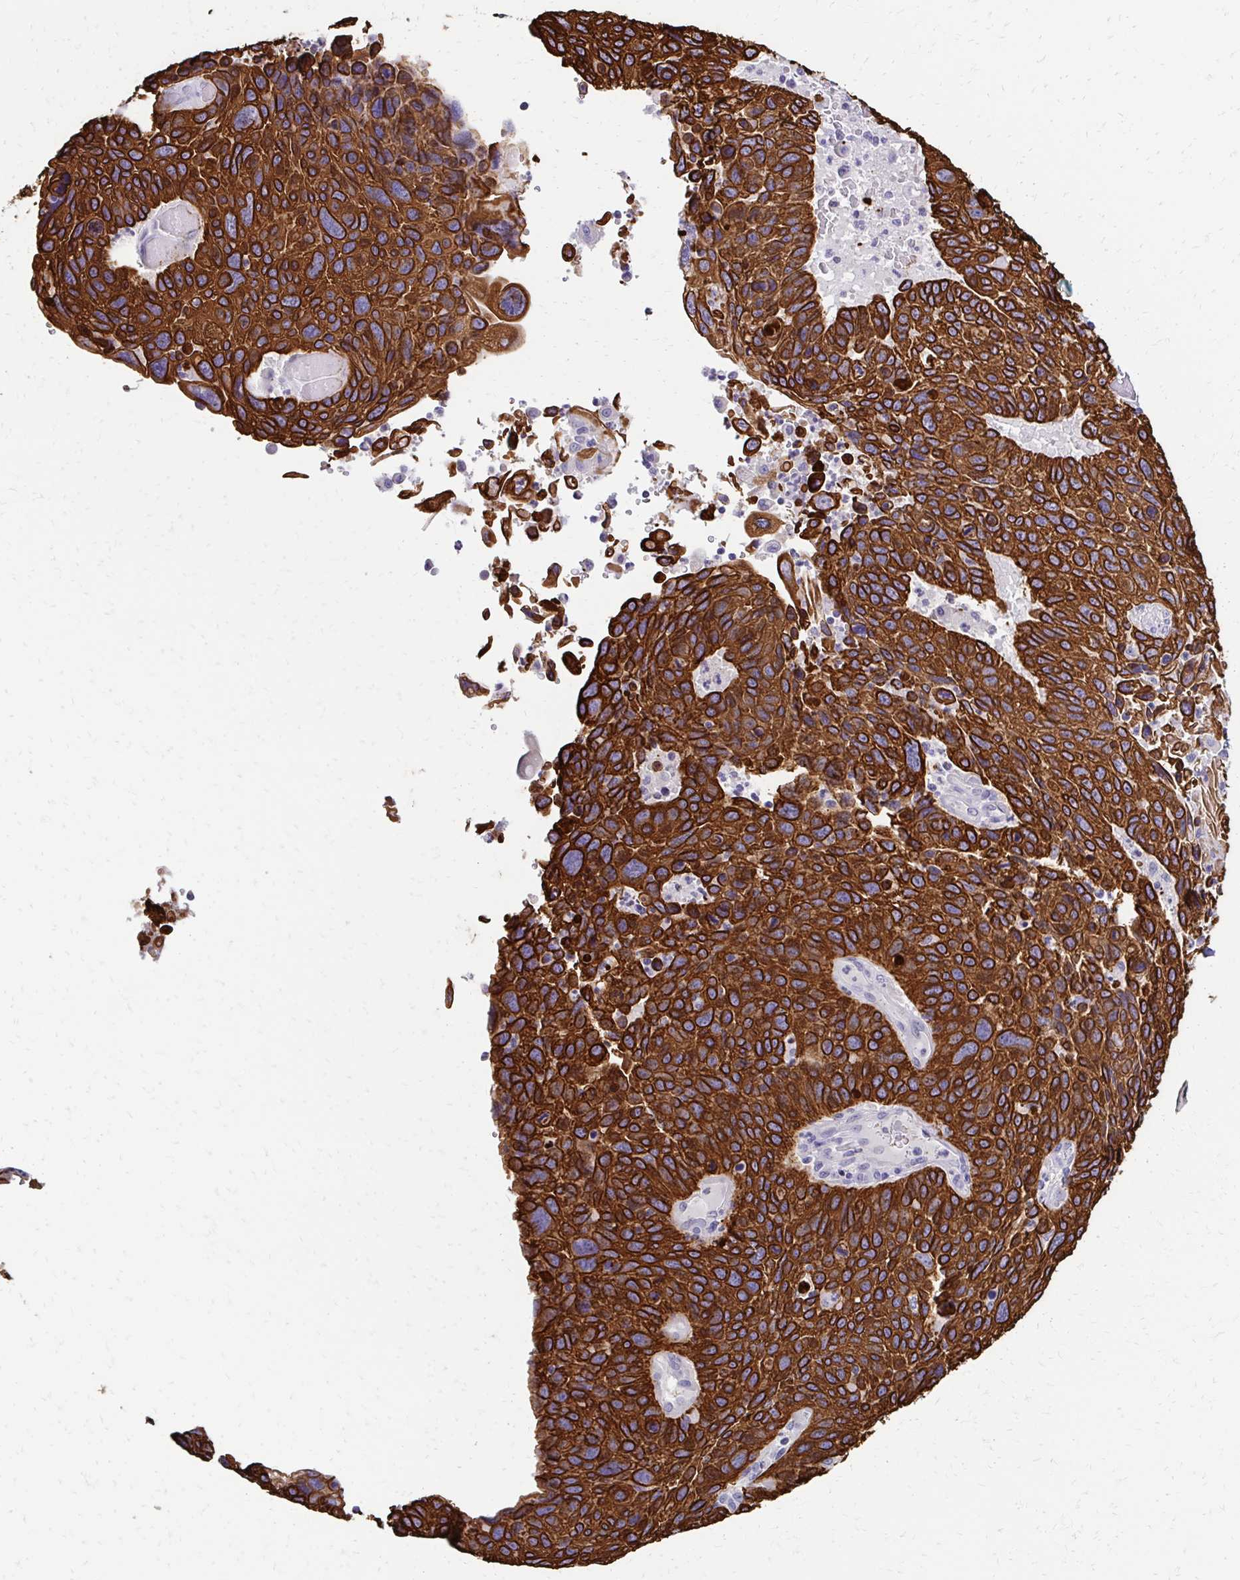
{"staining": {"intensity": "strong", "quantity": ">75%", "location": "cytoplasmic/membranous"}, "tissue": "lung cancer", "cell_type": "Tumor cells", "image_type": "cancer", "snomed": [{"axis": "morphology", "description": "Squamous cell carcinoma, NOS"}, {"axis": "topography", "description": "Lung"}], "caption": "The photomicrograph displays immunohistochemical staining of lung cancer (squamous cell carcinoma). There is strong cytoplasmic/membranous staining is present in approximately >75% of tumor cells.", "gene": "C1QTNF2", "patient": {"sex": "male", "age": 68}}